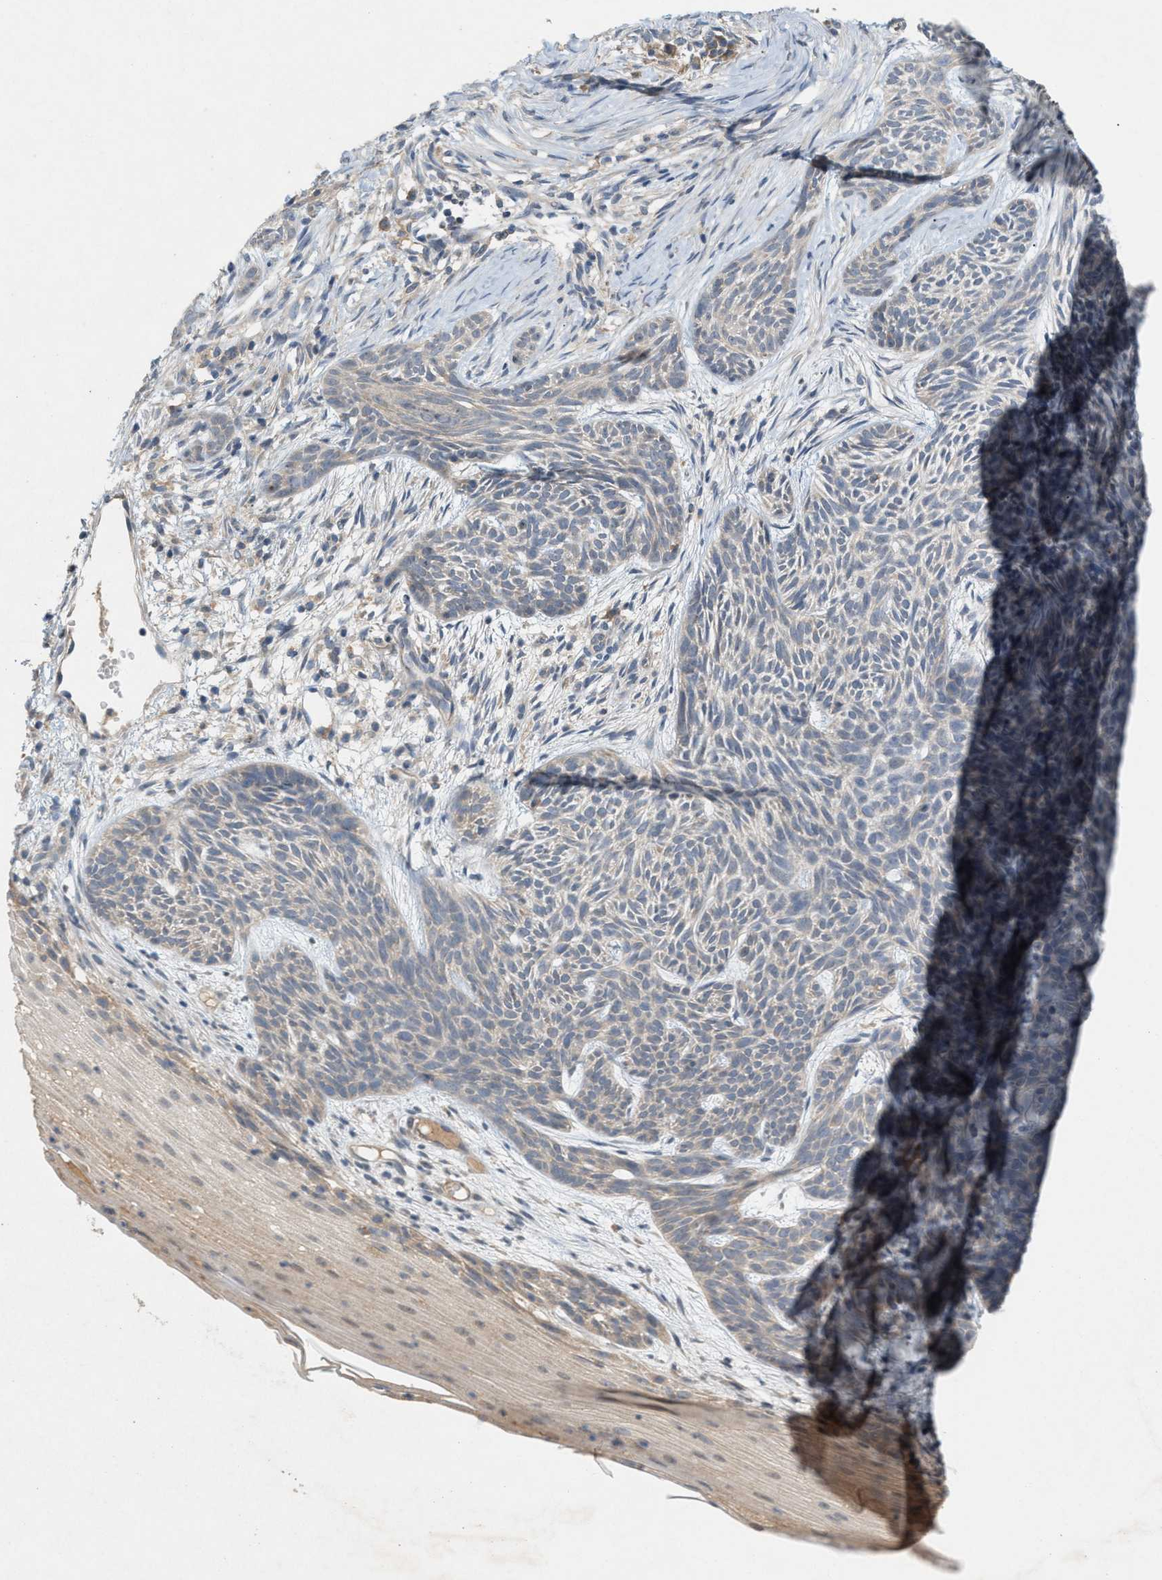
{"staining": {"intensity": "negative", "quantity": "none", "location": "none"}, "tissue": "skin cancer", "cell_type": "Tumor cells", "image_type": "cancer", "snomed": [{"axis": "morphology", "description": "Basal cell carcinoma"}, {"axis": "topography", "description": "Skin"}], "caption": "DAB immunohistochemical staining of skin cancer (basal cell carcinoma) displays no significant expression in tumor cells. The staining is performed using DAB (3,3'-diaminobenzidine) brown chromogen with nuclei counter-stained in using hematoxylin.", "gene": "DCAF7", "patient": {"sex": "female", "age": 59}}